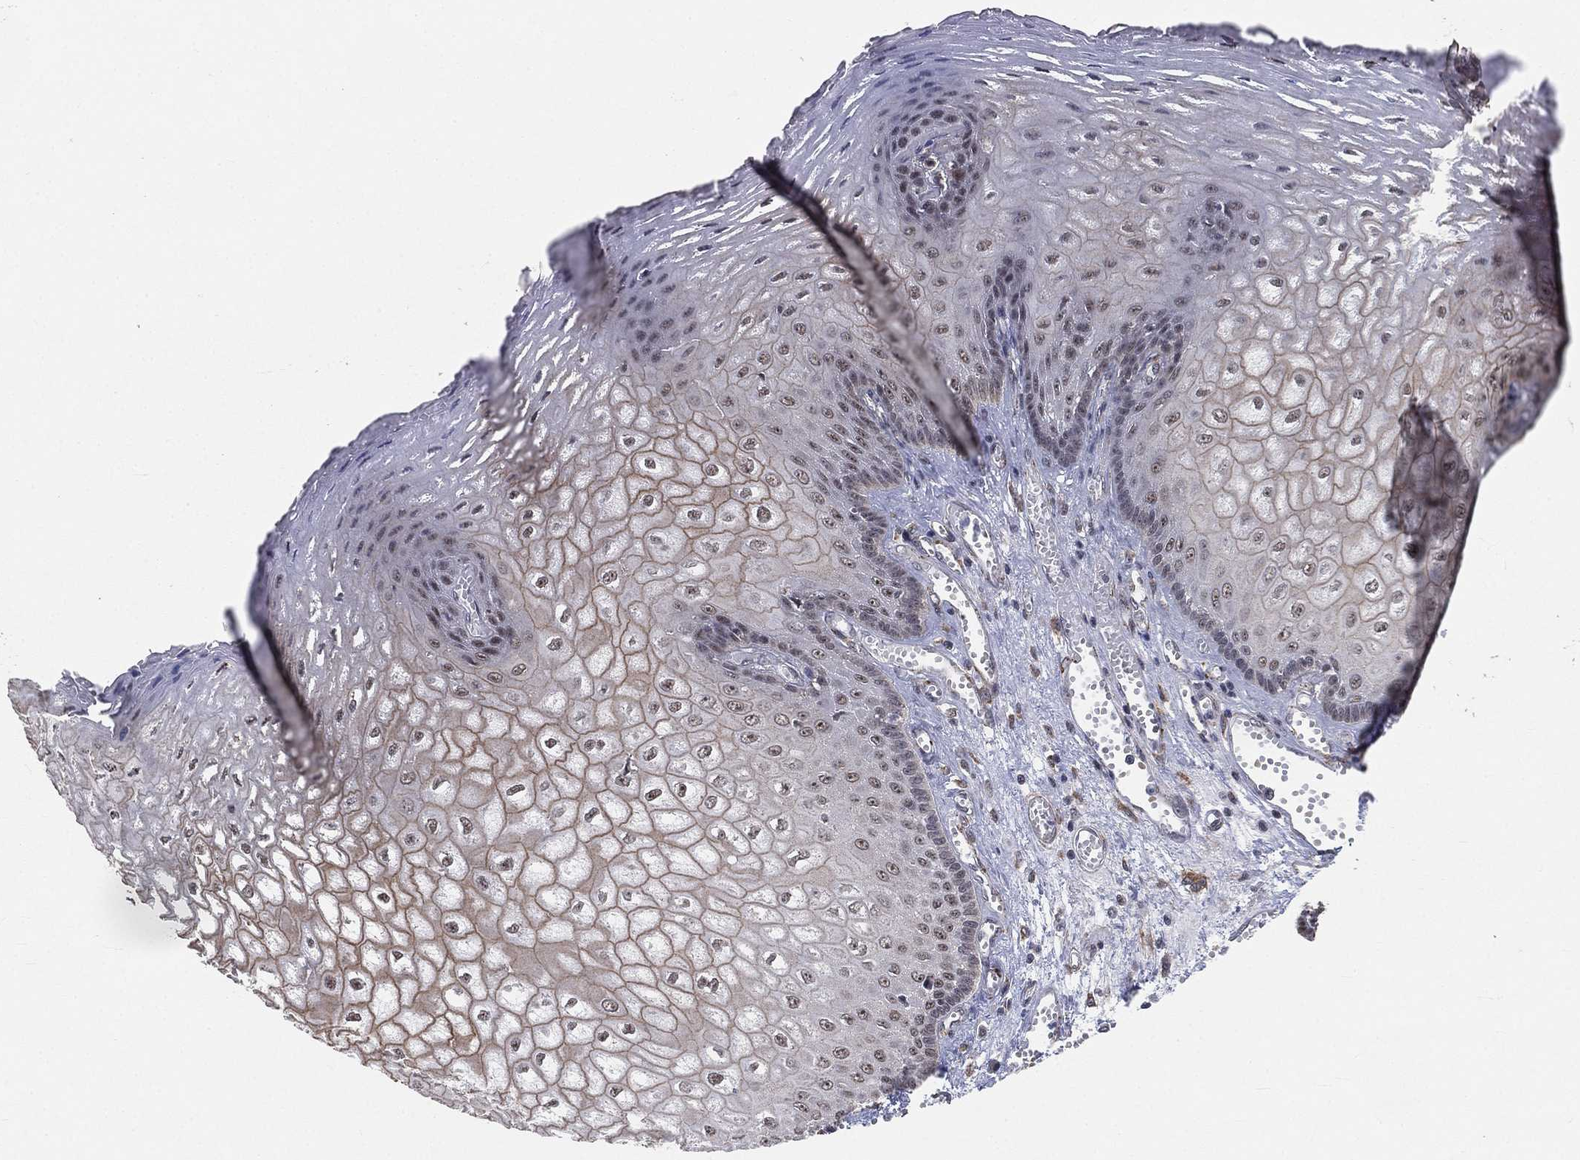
{"staining": {"intensity": "strong", "quantity": "25%-75%", "location": "nuclear"}, "tissue": "esophagus", "cell_type": "Squamous epithelial cells", "image_type": "normal", "snomed": [{"axis": "morphology", "description": "Normal tissue, NOS"}, {"axis": "topography", "description": "Esophagus"}], "caption": "Strong nuclear positivity is present in approximately 25%-75% of squamous epithelial cells in unremarkable esophagus.", "gene": "RSRC2", "patient": {"sex": "male", "age": 58}}